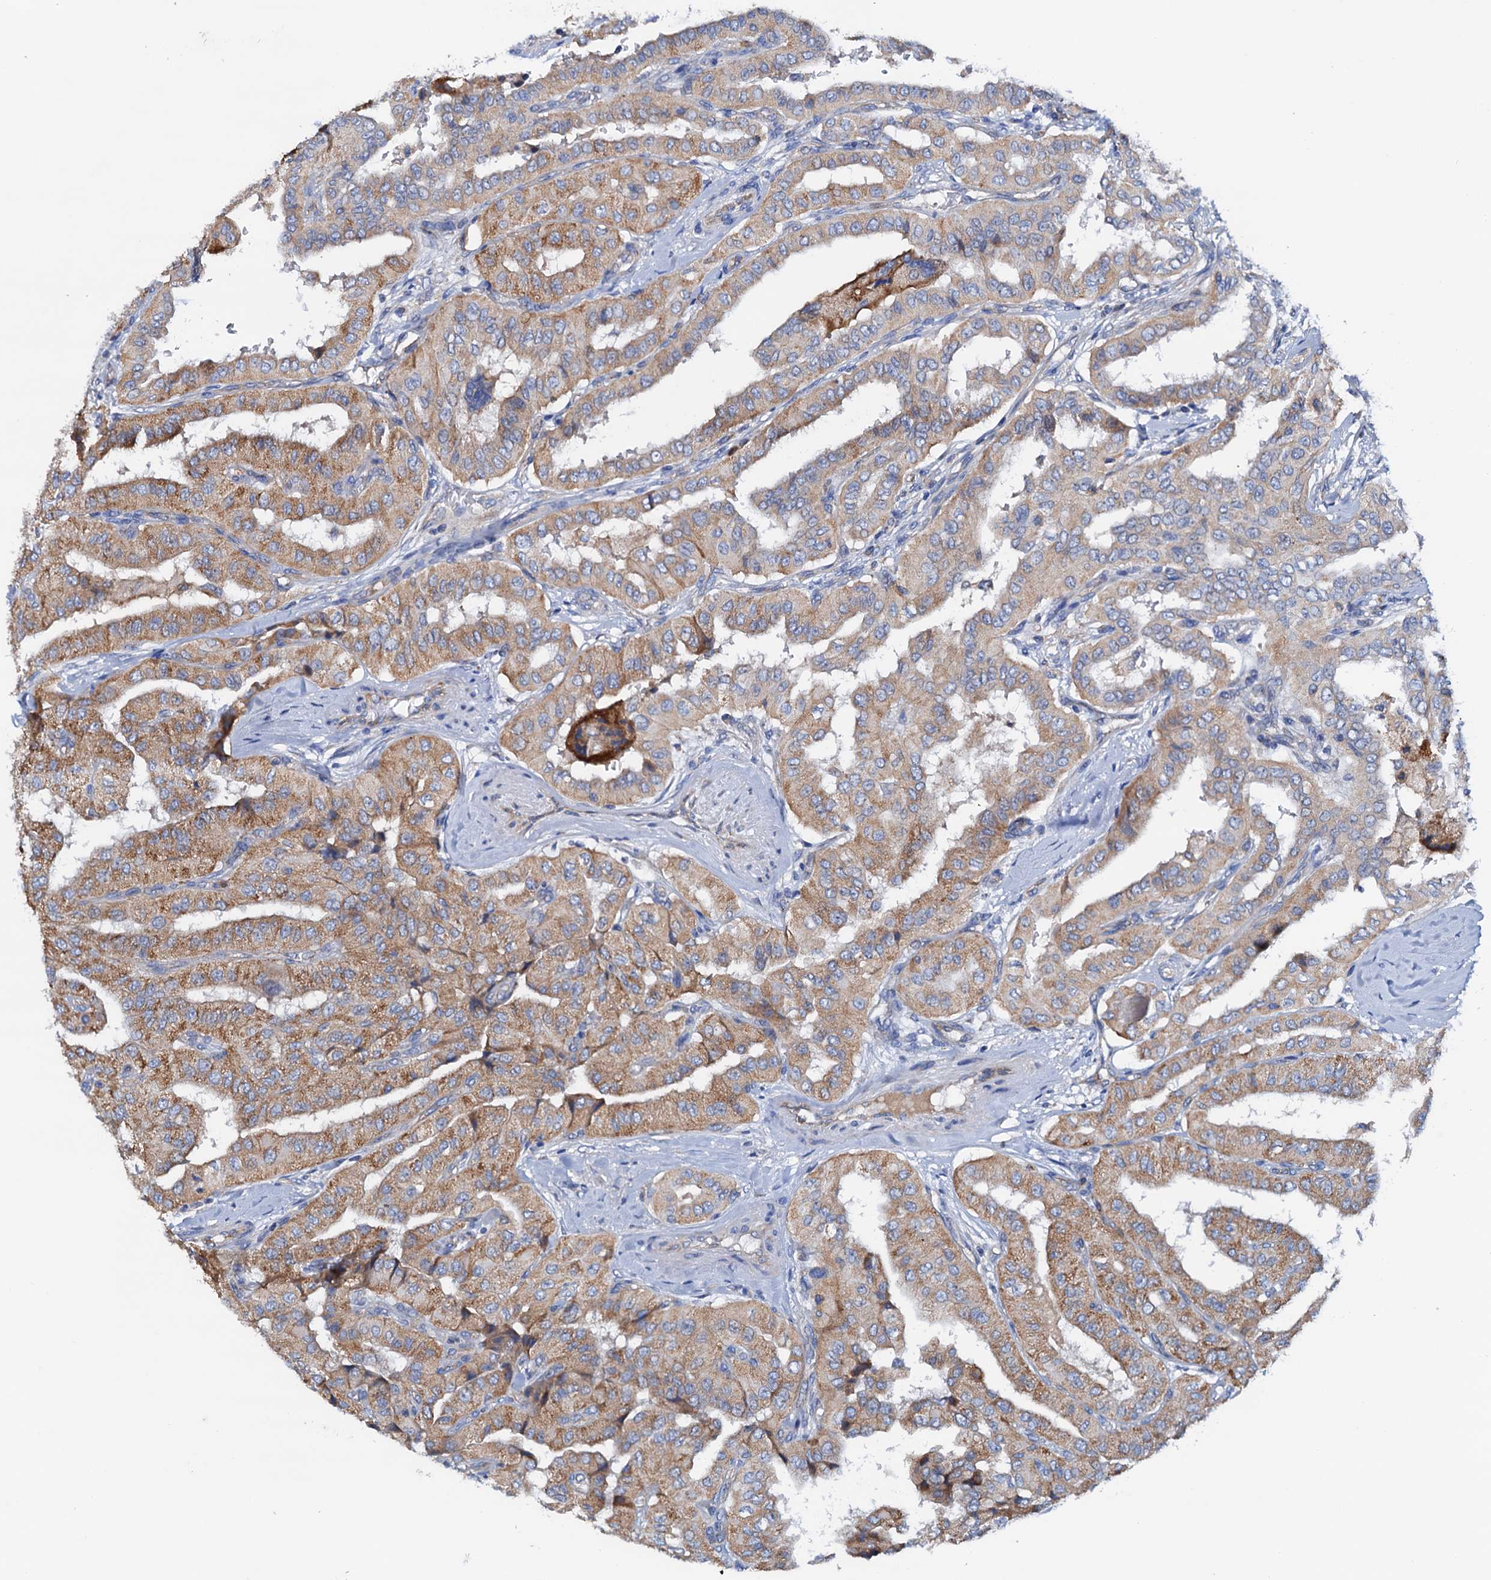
{"staining": {"intensity": "moderate", "quantity": ">75%", "location": "cytoplasmic/membranous"}, "tissue": "thyroid cancer", "cell_type": "Tumor cells", "image_type": "cancer", "snomed": [{"axis": "morphology", "description": "Papillary adenocarcinoma, NOS"}, {"axis": "topography", "description": "Thyroid gland"}], "caption": "This is an image of immunohistochemistry (IHC) staining of thyroid cancer (papillary adenocarcinoma), which shows moderate staining in the cytoplasmic/membranous of tumor cells.", "gene": "RASSF9", "patient": {"sex": "female", "age": 59}}